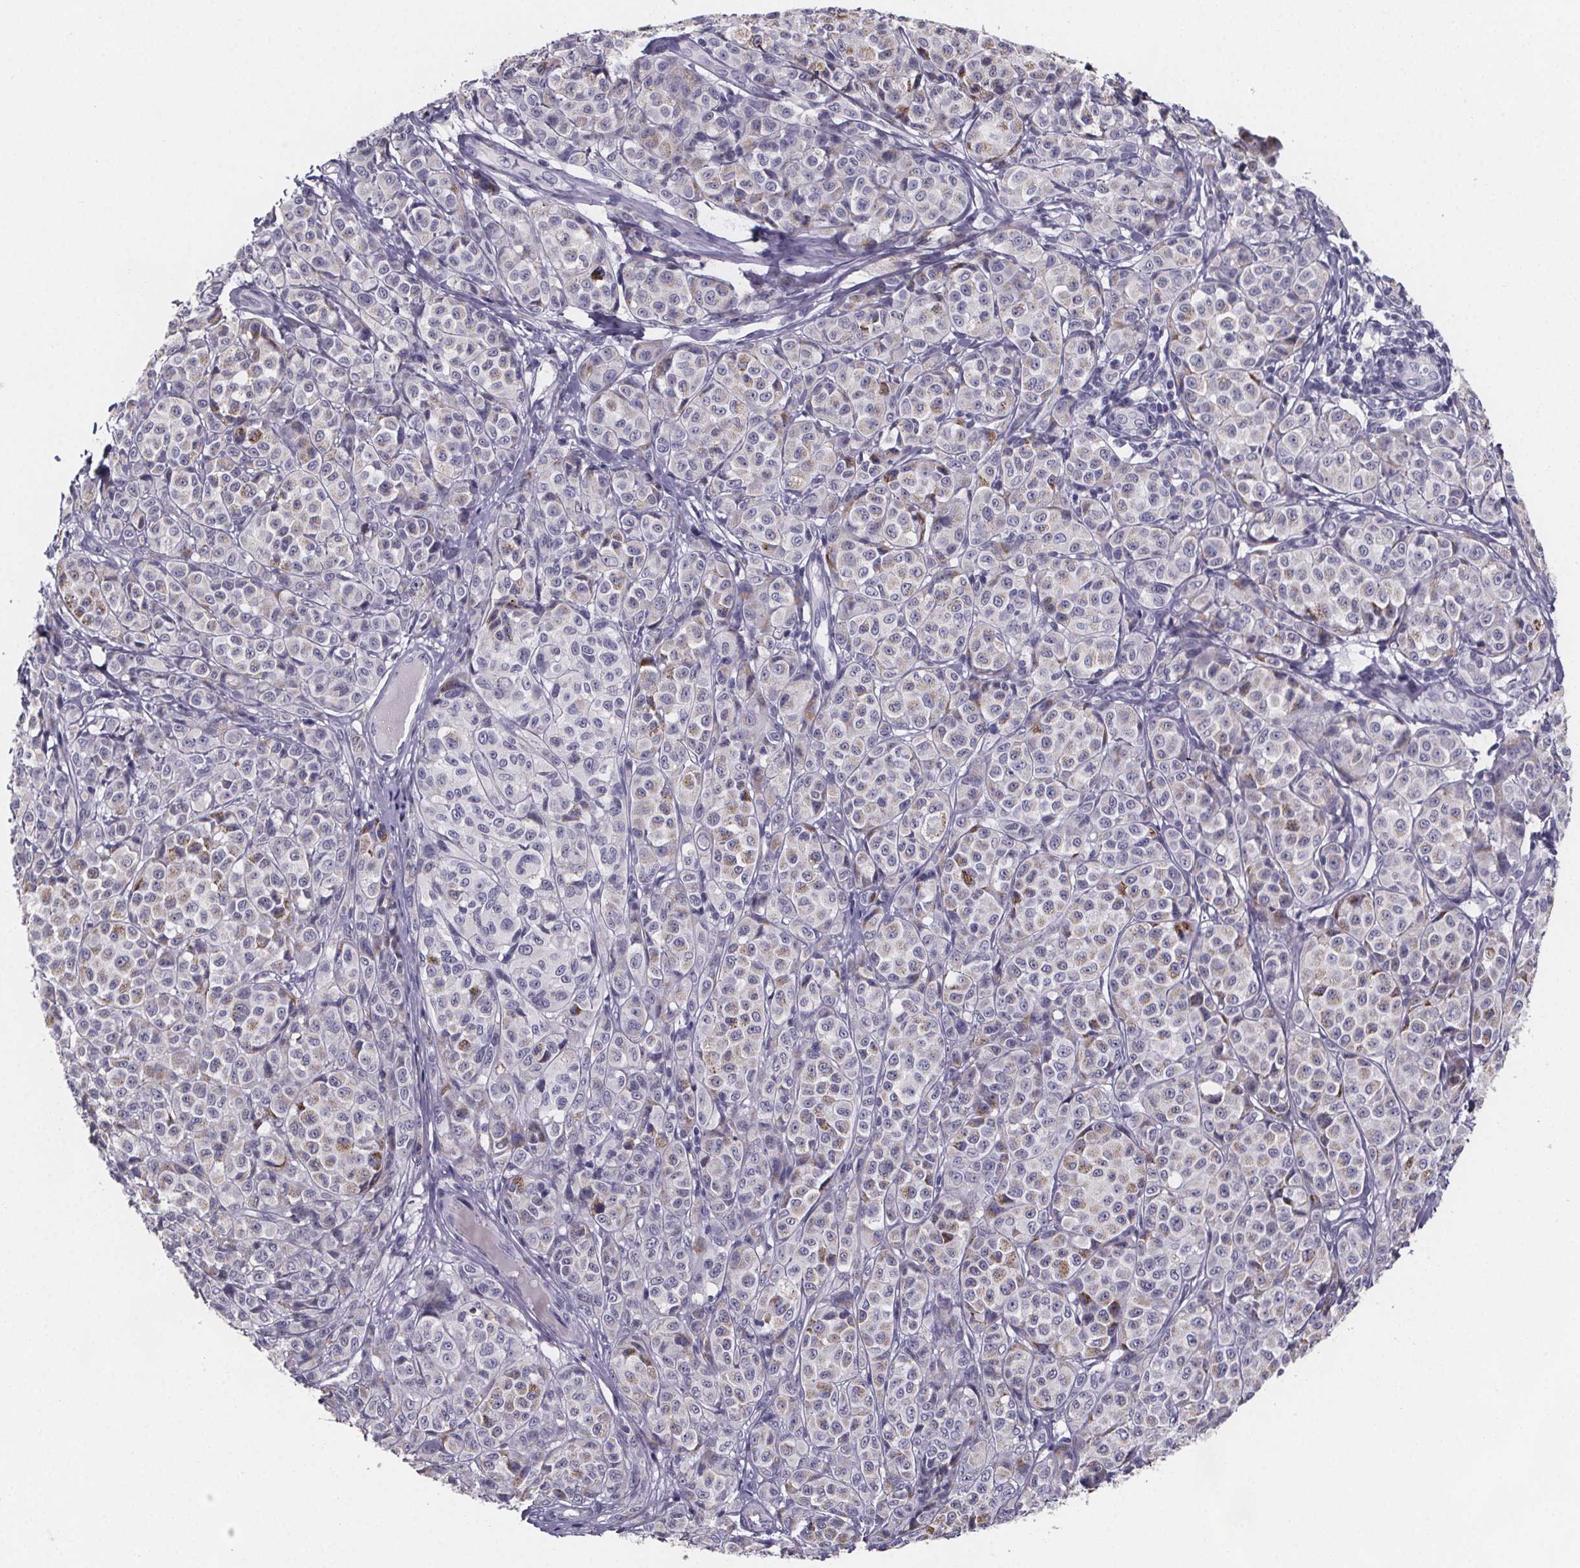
{"staining": {"intensity": "negative", "quantity": "none", "location": "none"}, "tissue": "melanoma", "cell_type": "Tumor cells", "image_type": "cancer", "snomed": [{"axis": "morphology", "description": "Malignant melanoma, NOS"}, {"axis": "topography", "description": "Skin"}], "caption": "Tumor cells show no significant protein expression in malignant melanoma.", "gene": "PAH", "patient": {"sex": "male", "age": 89}}